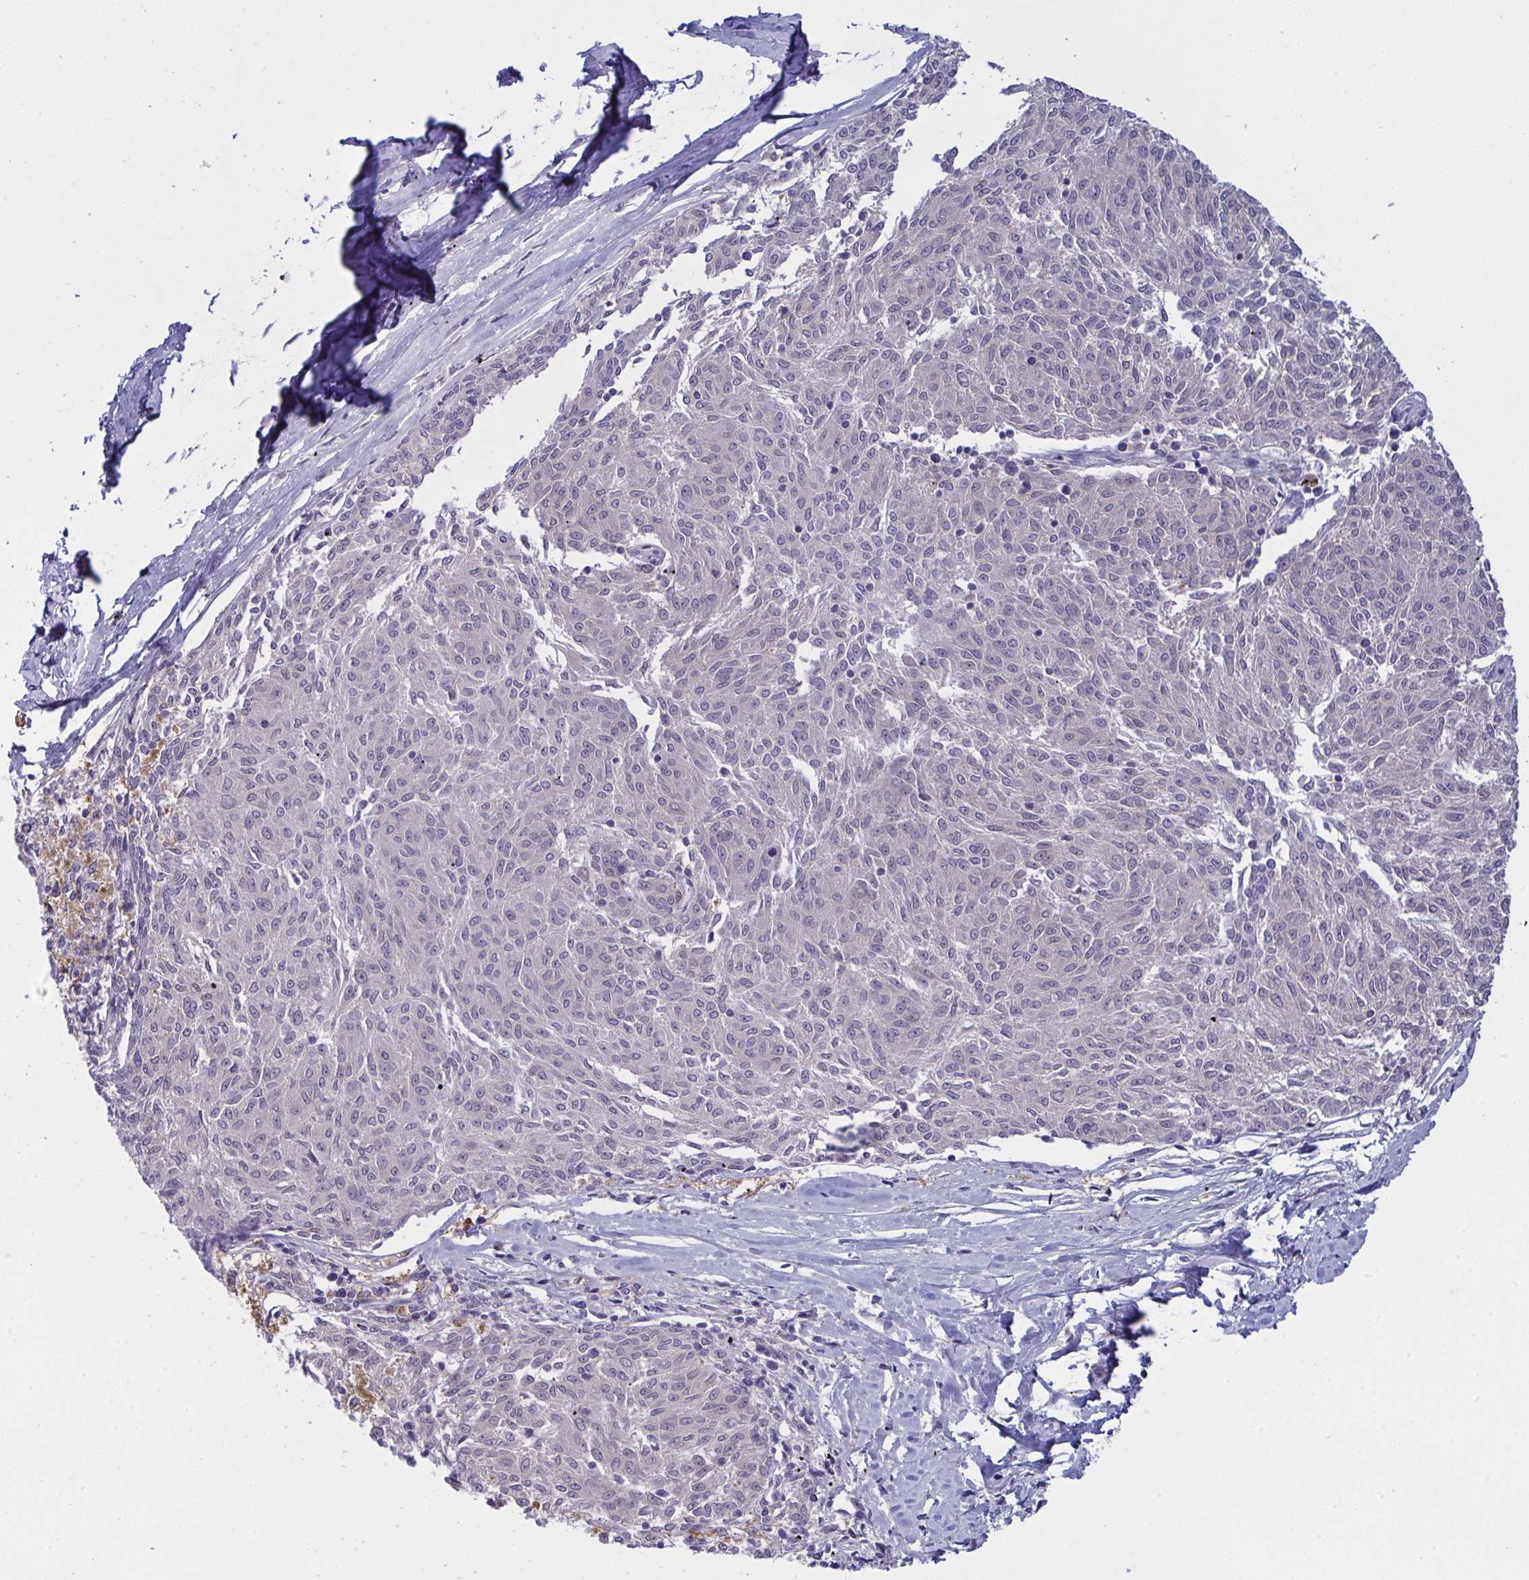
{"staining": {"intensity": "negative", "quantity": "none", "location": "none"}, "tissue": "melanoma", "cell_type": "Tumor cells", "image_type": "cancer", "snomed": [{"axis": "morphology", "description": "Malignant melanoma, NOS"}, {"axis": "topography", "description": "Skin"}], "caption": "Immunohistochemical staining of human malignant melanoma demonstrates no significant positivity in tumor cells.", "gene": "TENT5D", "patient": {"sex": "female", "age": 72}}